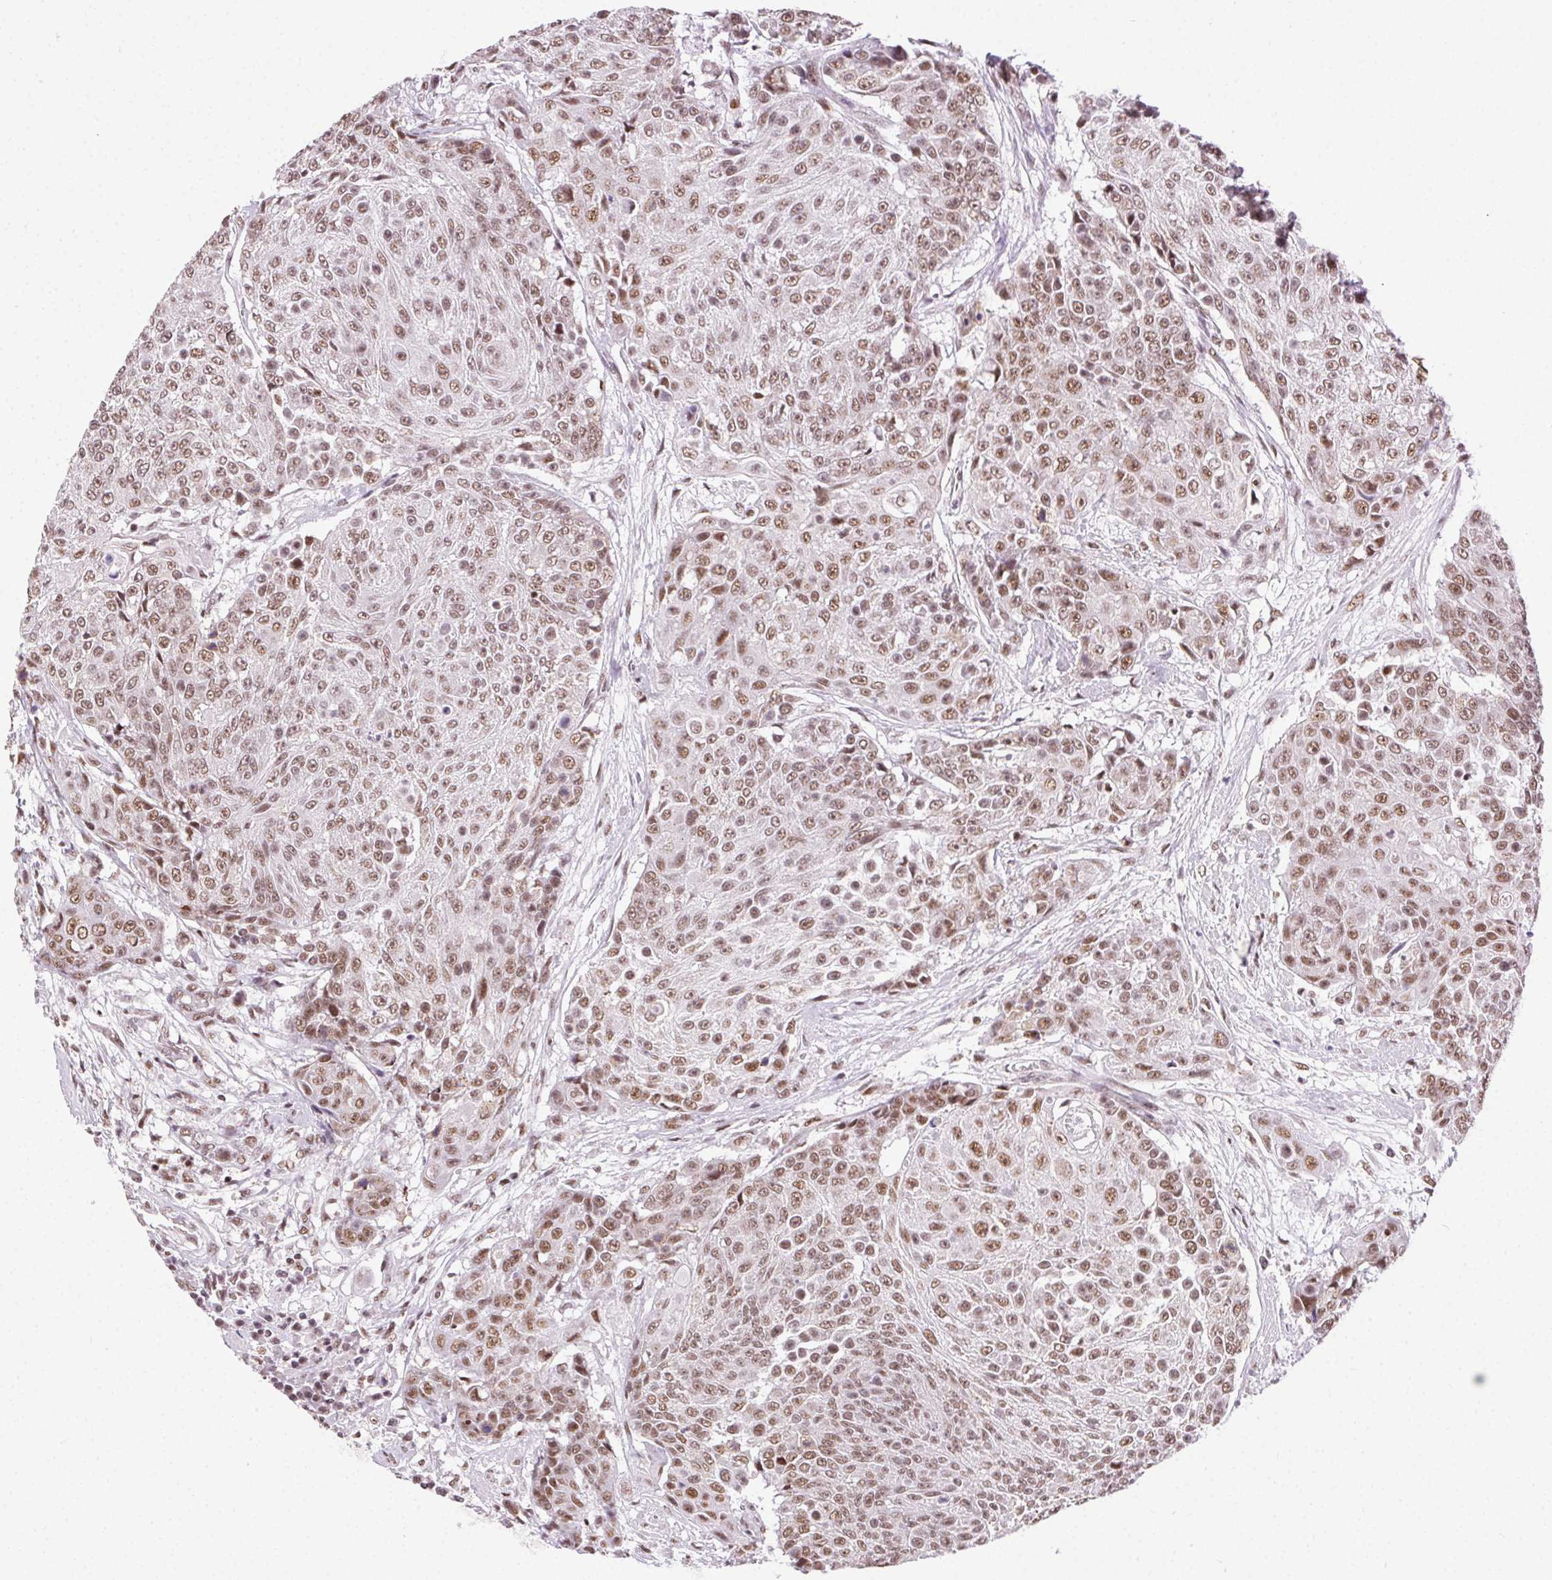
{"staining": {"intensity": "moderate", "quantity": ">75%", "location": "nuclear"}, "tissue": "urothelial cancer", "cell_type": "Tumor cells", "image_type": "cancer", "snomed": [{"axis": "morphology", "description": "Urothelial carcinoma, High grade"}, {"axis": "topography", "description": "Urinary bladder"}], "caption": "Immunohistochemistry photomicrograph of neoplastic tissue: urothelial cancer stained using immunohistochemistry exhibits medium levels of moderate protein expression localized specifically in the nuclear of tumor cells, appearing as a nuclear brown color.", "gene": "TRA2B", "patient": {"sex": "female", "age": 63}}